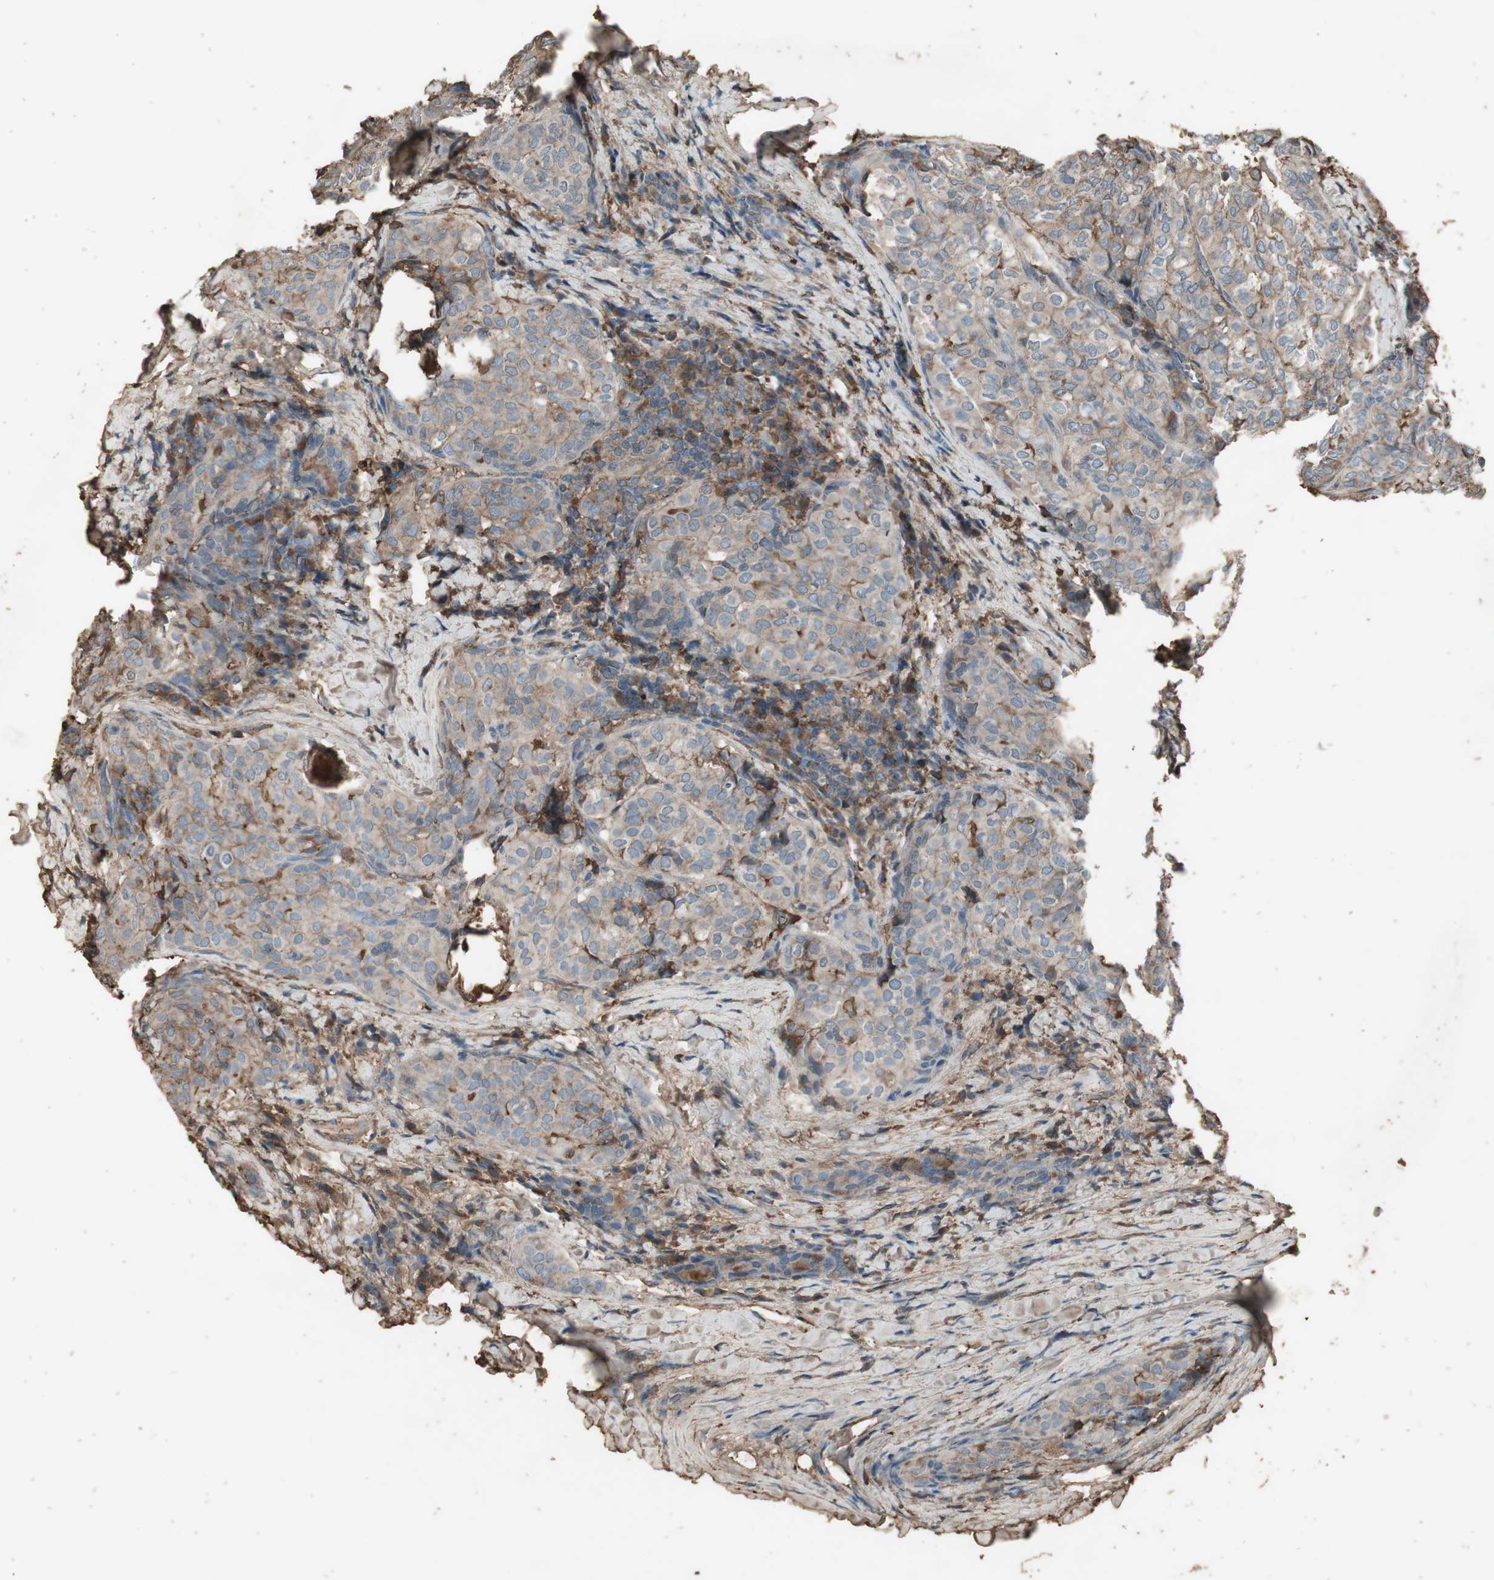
{"staining": {"intensity": "negative", "quantity": "none", "location": "none"}, "tissue": "thyroid cancer", "cell_type": "Tumor cells", "image_type": "cancer", "snomed": [{"axis": "morphology", "description": "Normal tissue, NOS"}, {"axis": "morphology", "description": "Papillary adenocarcinoma, NOS"}, {"axis": "topography", "description": "Thyroid gland"}], "caption": "A micrograph of human thyroid cancer (papillary adenocarcinoma) is negative for staining in tumor cells.", "gene": "MMP14", "patient": {"sex": "female", "age": 30}}